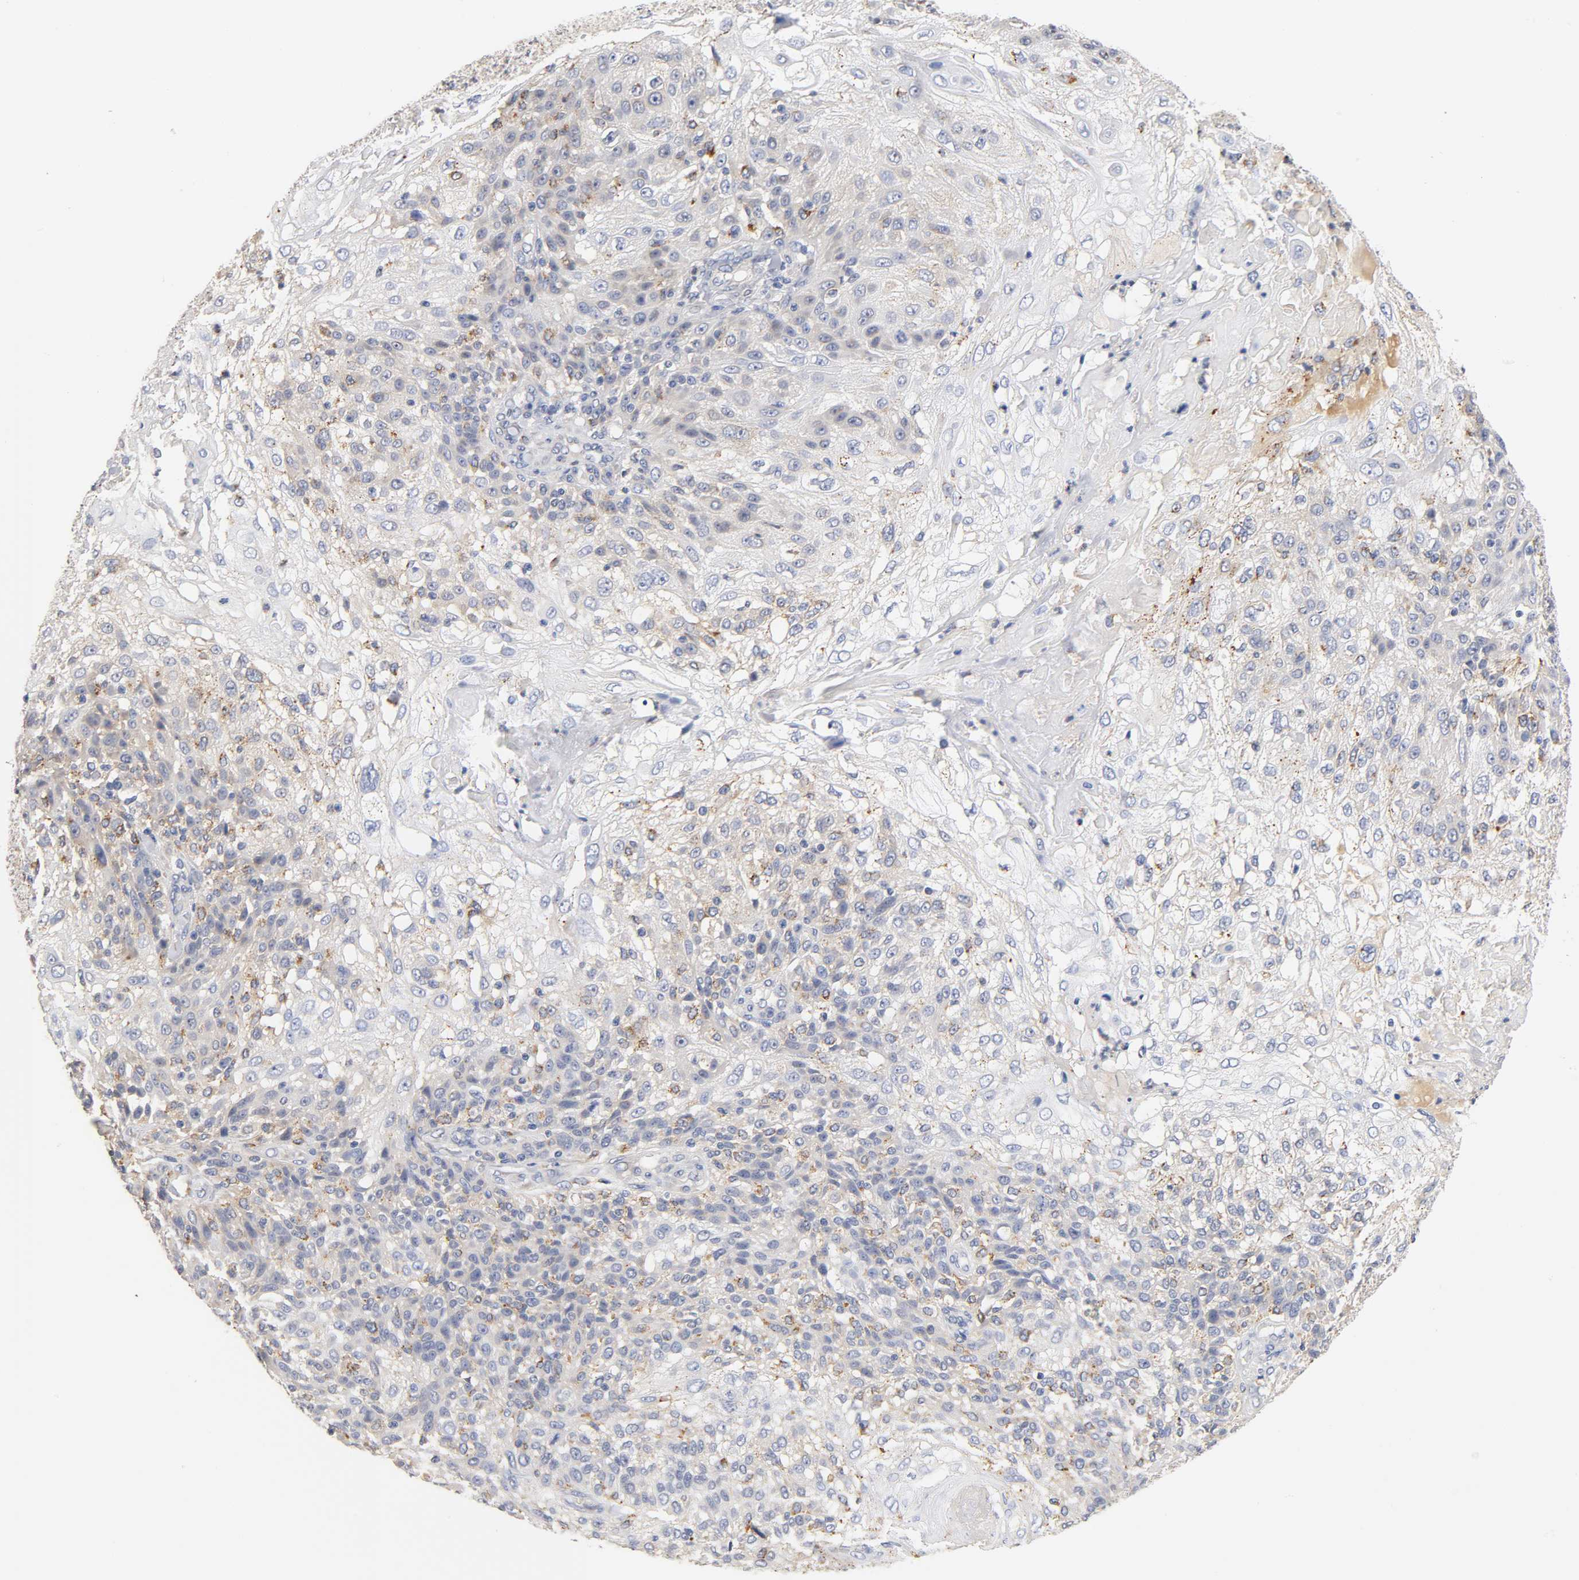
{"staining": {"intensity": "weak", "quantity": "25%-75%", "location": "cytoplasmic/membranous"}, "tissue": "skin cancer", "cell_type": "Tumor cells", "image_type": "cancer", "snomed": [{"axis": "morphology", "description": "Normal tissue, NOS"}, {"axis": "morphology", "description": "Squamous cell carcinoma, NOS"}, {"axis": "topography", "description": "Skin"}], "caption": "Immunohistochemistry (DAB) staining of human skin cancer (squamous cell carcinoma) demonstrates weak cytoplasmic/membranous protein positivity in approximately 25%-75% of tumor cells.", "gene": "SEMA5A", "patient": {"sex": "female", "age": 83}}